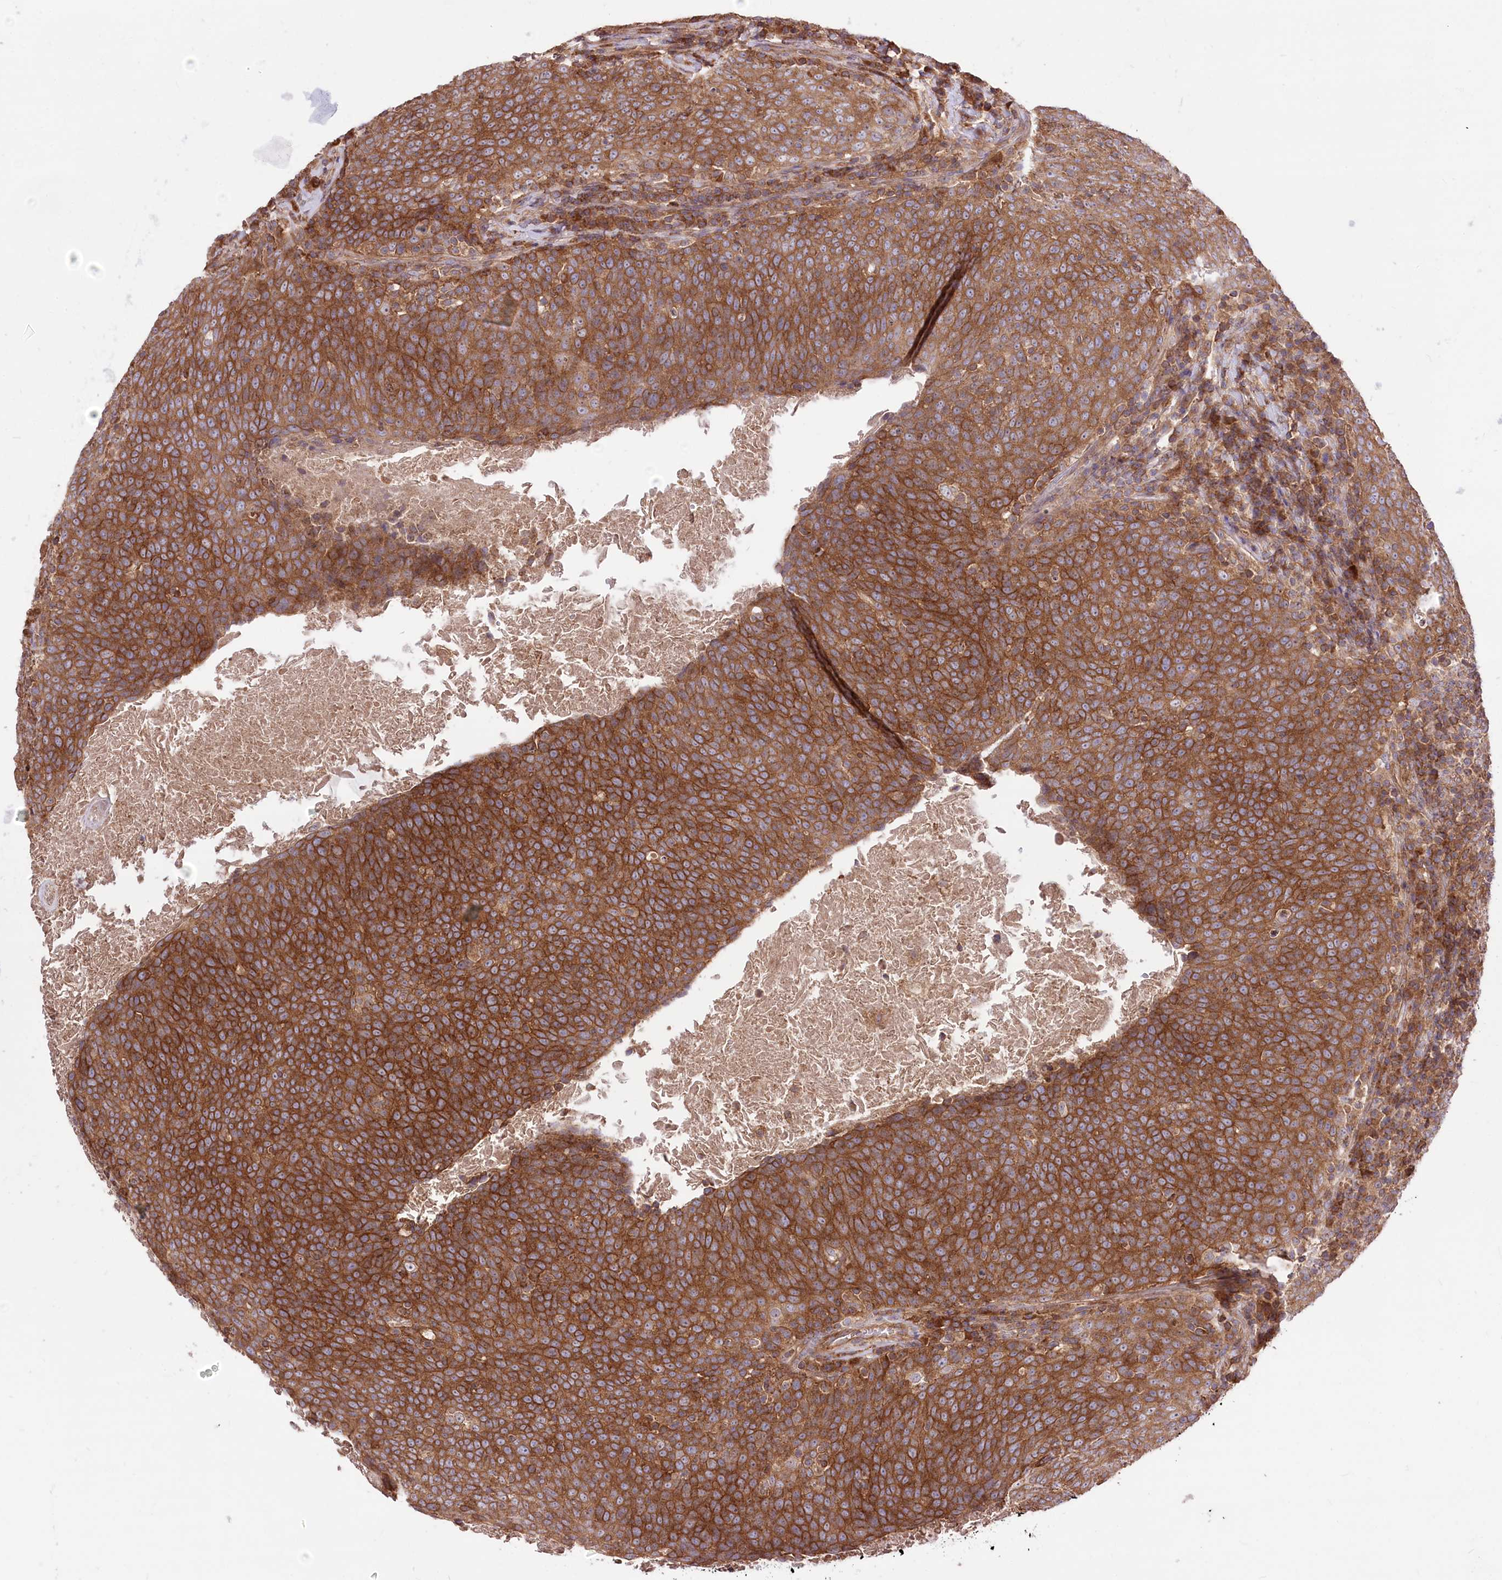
{"staining": {"intensity": "strong", "quantity": ">75%", "location": "cytoplasmic/membranous"}, "tissue": "head and neck cancer", "cell_type": "Tumor cells", "image_type": "cancer", "snomed": [{"axis": "morphology", "description": "Squamous cell carcinoma, NOS"}, {"axis": "morphology", "description": "Squamous cell carcinoma, metastatic, NOS"}, {"axis": "topography", "description": "Lymph node"}, {"axis": "topography", "description": "Head-Neck"}], "caption": "IHC of human metastatic squamous cell carcinoma (head and neck) reveals high levels of strong cytoplasmic/membranous expression in approximately >75% of tumor cells. (Stains: DAB (3,3'-diaminobenzidine) in brown, nuclei in blue, Microscopy: brightfield microscopy at high magnification).", "gene": "XYLB", "patient": {"sex": "male", "age": 62}}